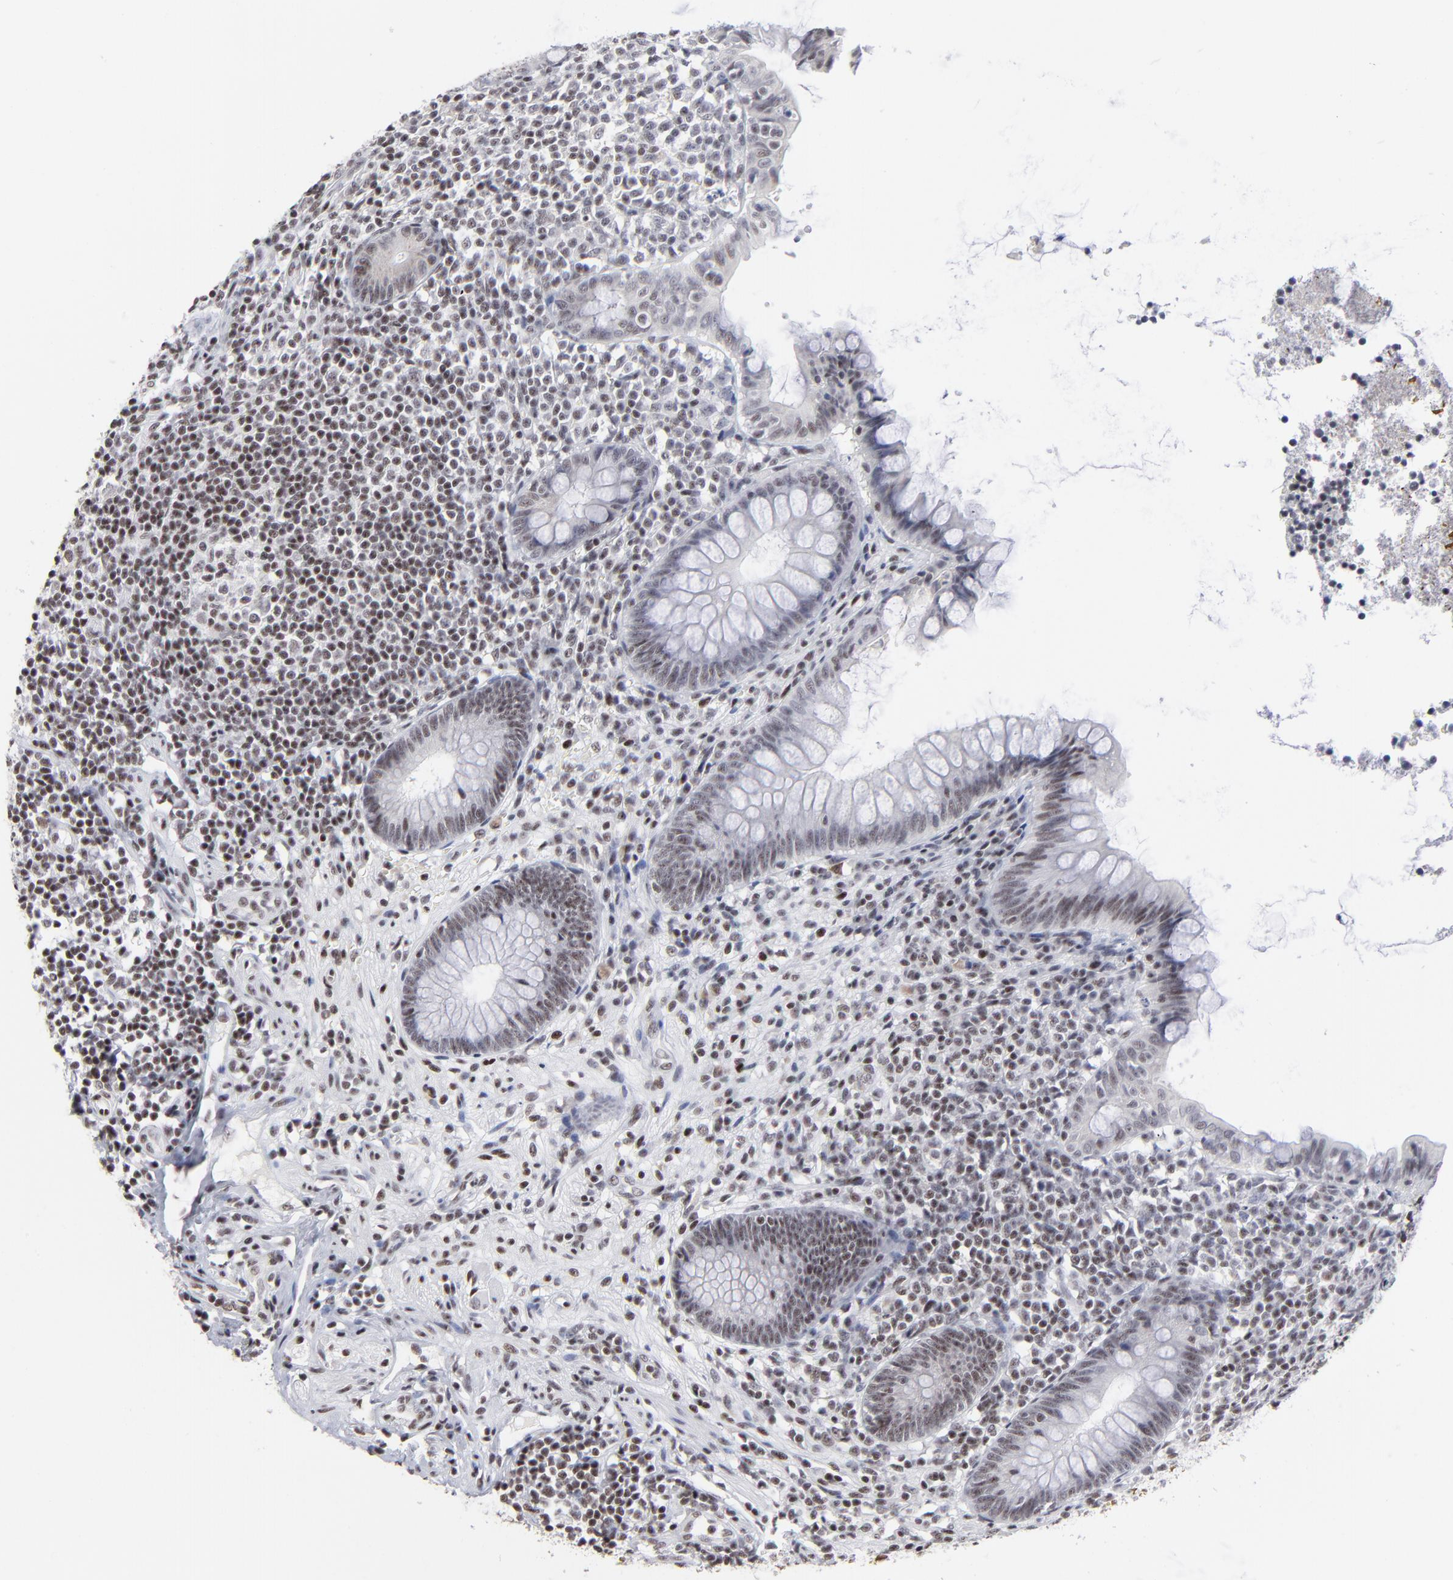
{"staining": {"intensity": "weak", "quantity": ">75%", "location": "nuclear"}, "tissue": "appendix", "cell_type": "Glandular cells", "image_type": "normal", "snomed": [{"axis": "morphology", "description": "Normal tissue, NOS"}, {"axis": "topography", "description": "Appendix"}], "caption": "Immunohistochemical staining of unremarkable appendix reveals >75% levels of weak nuclear protein staining in about >75% of glandular cells.", "gene": "SP2", "patient": {"sex": "female", "age": 66}}